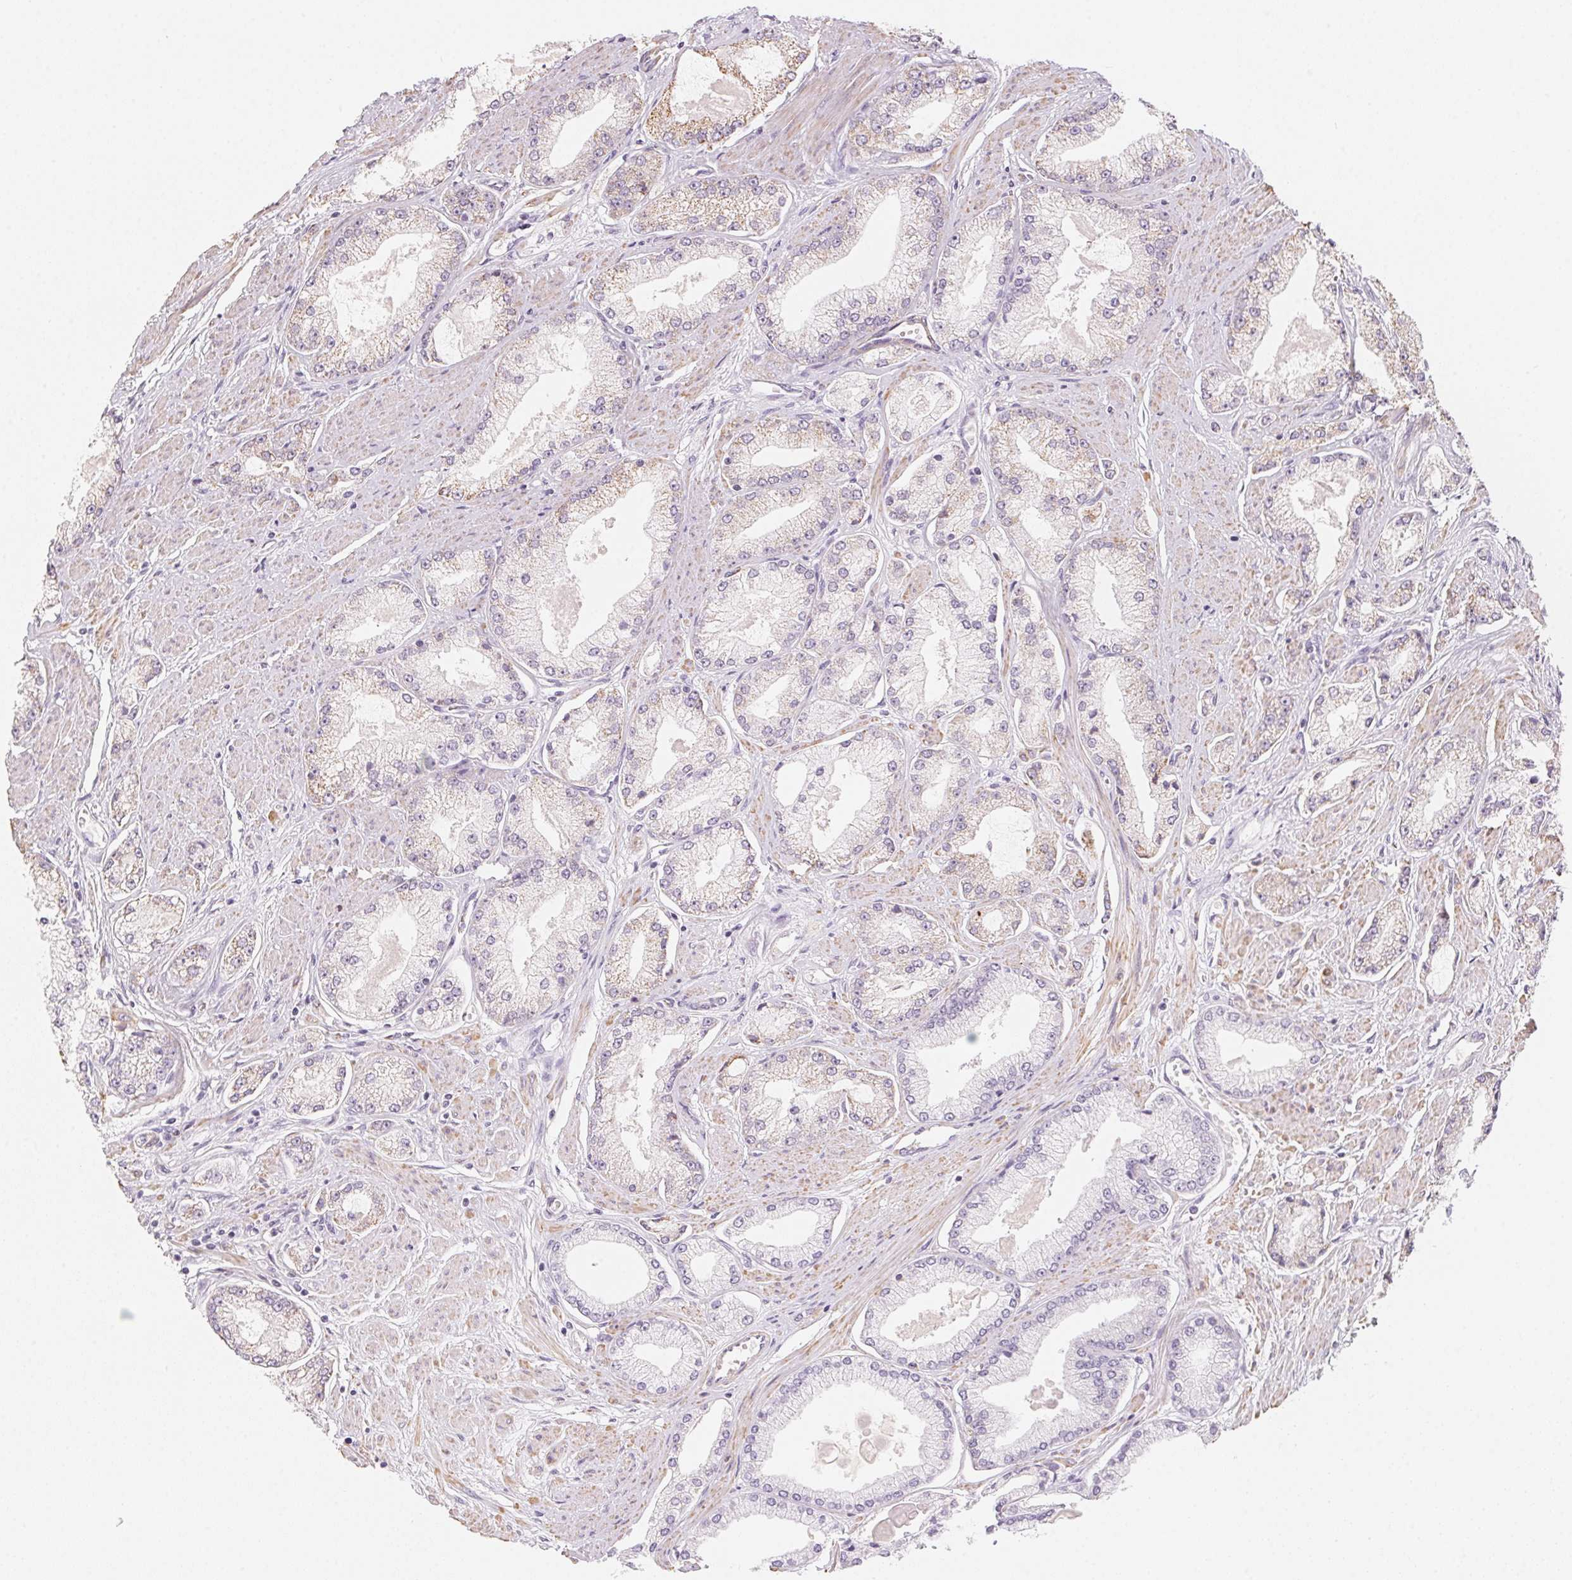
{"staining": {"intensity": "negative", "quantity": "none", "location": "none"}, "tissue": "prostate cancer", "cell_type": "Tumor cells", "image_type": "cancer", "snomed": [{"axis": "morphology", "description": "Adenocarcinoma, High grade"}, {"axis": "topography", "description": "Prostate"}], "caption": "Immunohistochemistry (IHC) photomicrograph of neoplastic tissue: human prostate adenocarcinoma (high-grade) stained with DAB exhibits no significant protein expression in tumor cells.", "gene": "PRPH", "patient": {"sex": "male", "age": 68}}